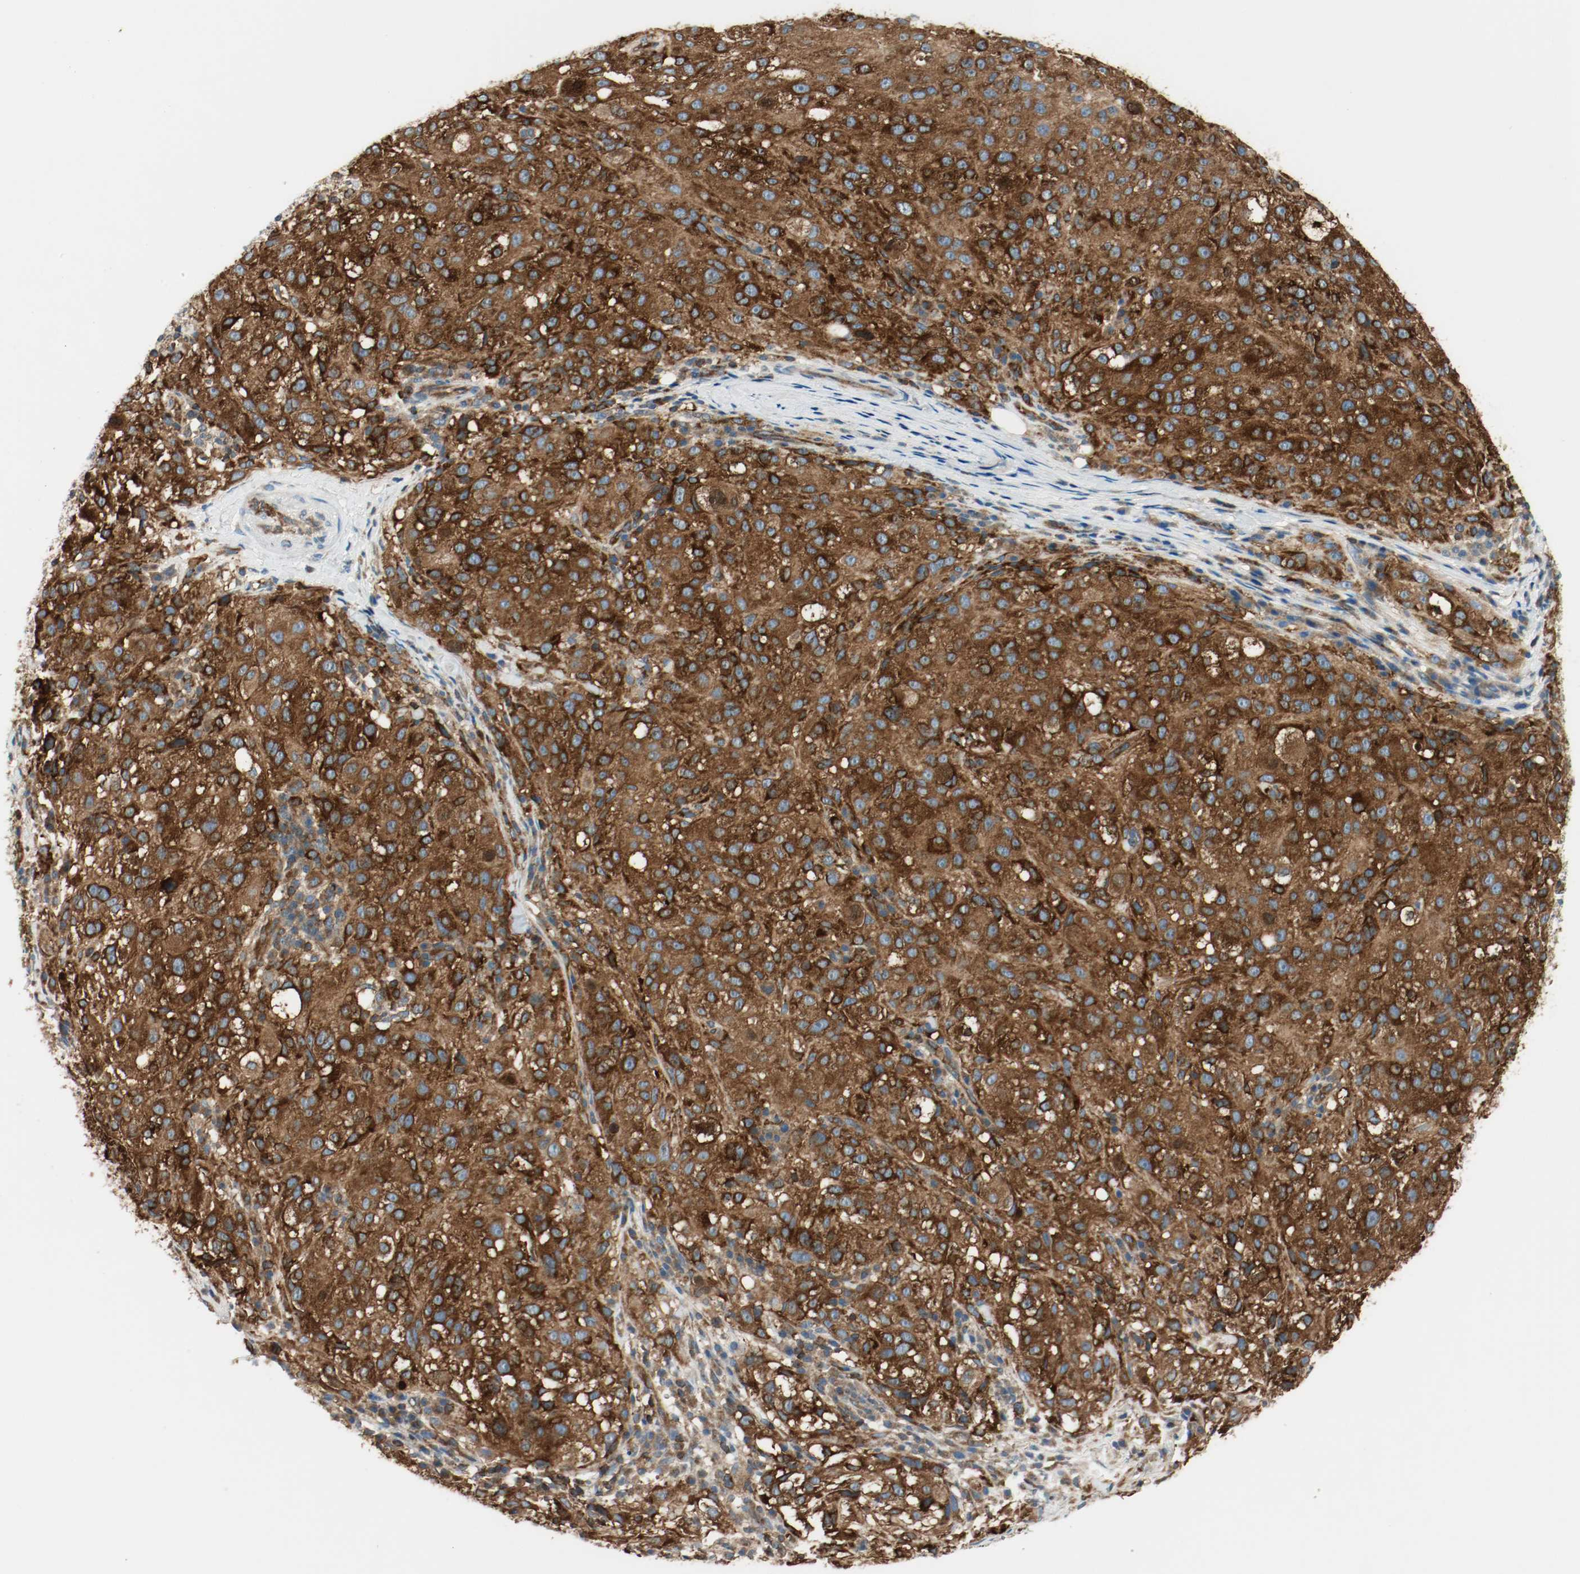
{"staining": {"intensity": "strong", "quantity": ">75%", "location": "cytoplasmic/membranous"}, "tissue": "melanoma", "cell_type": "Tumor cells", "image_type": "cancer", "snomed": [{"axis": "morphology", "description": "Necrosis, NOS"}, {"axis": "morphology", "description": "Malignant melanoma, NOS"}, {"axis": "topography", "description": "Skin"}], "caption": "Strong cytoplasmic/membranous positivity is present in about >75% of tumor cells in melanoma. (Stains: DAB (3,3'-diaminobenzidine) in brown, nuclei in blue, Microscopy: brightfield microscopy at high magnification).", "gene": "PLCG1", "patient": {"sex": "female", "age": 87}}